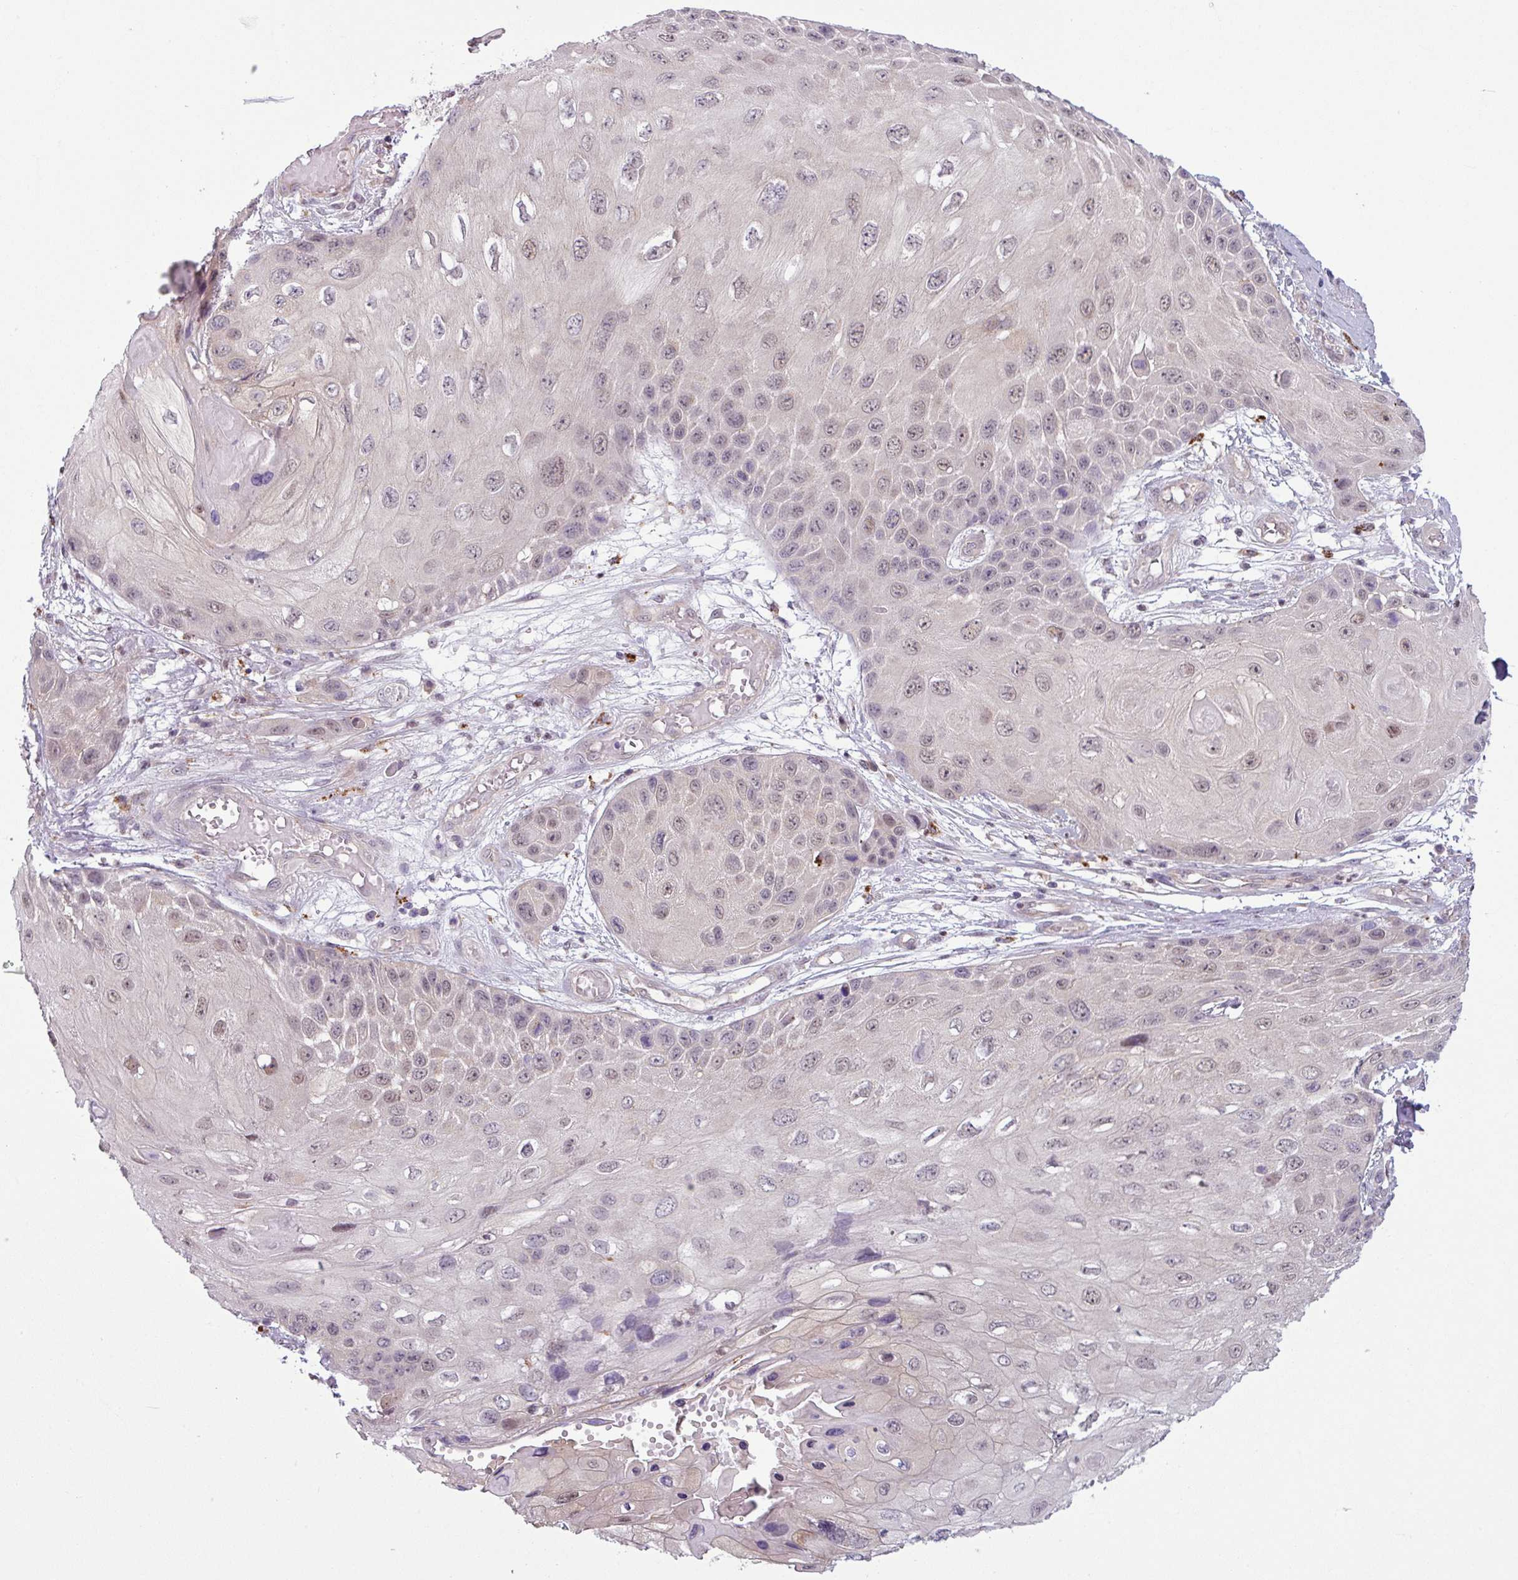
{"staining": {"intensity": "weak", "quantity": ">75%", "location": "nuclear"}, "tissue": "skin cancer", "cell_type": "Tumor cells", "image_type": "cancer", "snomed": [{"axis": "morphology", "description": "Squamous cell carcinoma, NOS"}, {"axis": "topography", "description": "Skin"}, {"axis": "topography", "description": "Vulva"}], "caption": "Skin cancer tissue reveals weak nuclear expression in about >75% of tumor cells, visualized by immunohistochemistry. Using DAB (3,3'-diaminobenzidine) (brown) and hematoxylin (blue) stains, captured at high magnification using brightfield microscopy.", "gene": "CCDC144A", "patient": {"sex": "female", "age": 44}}